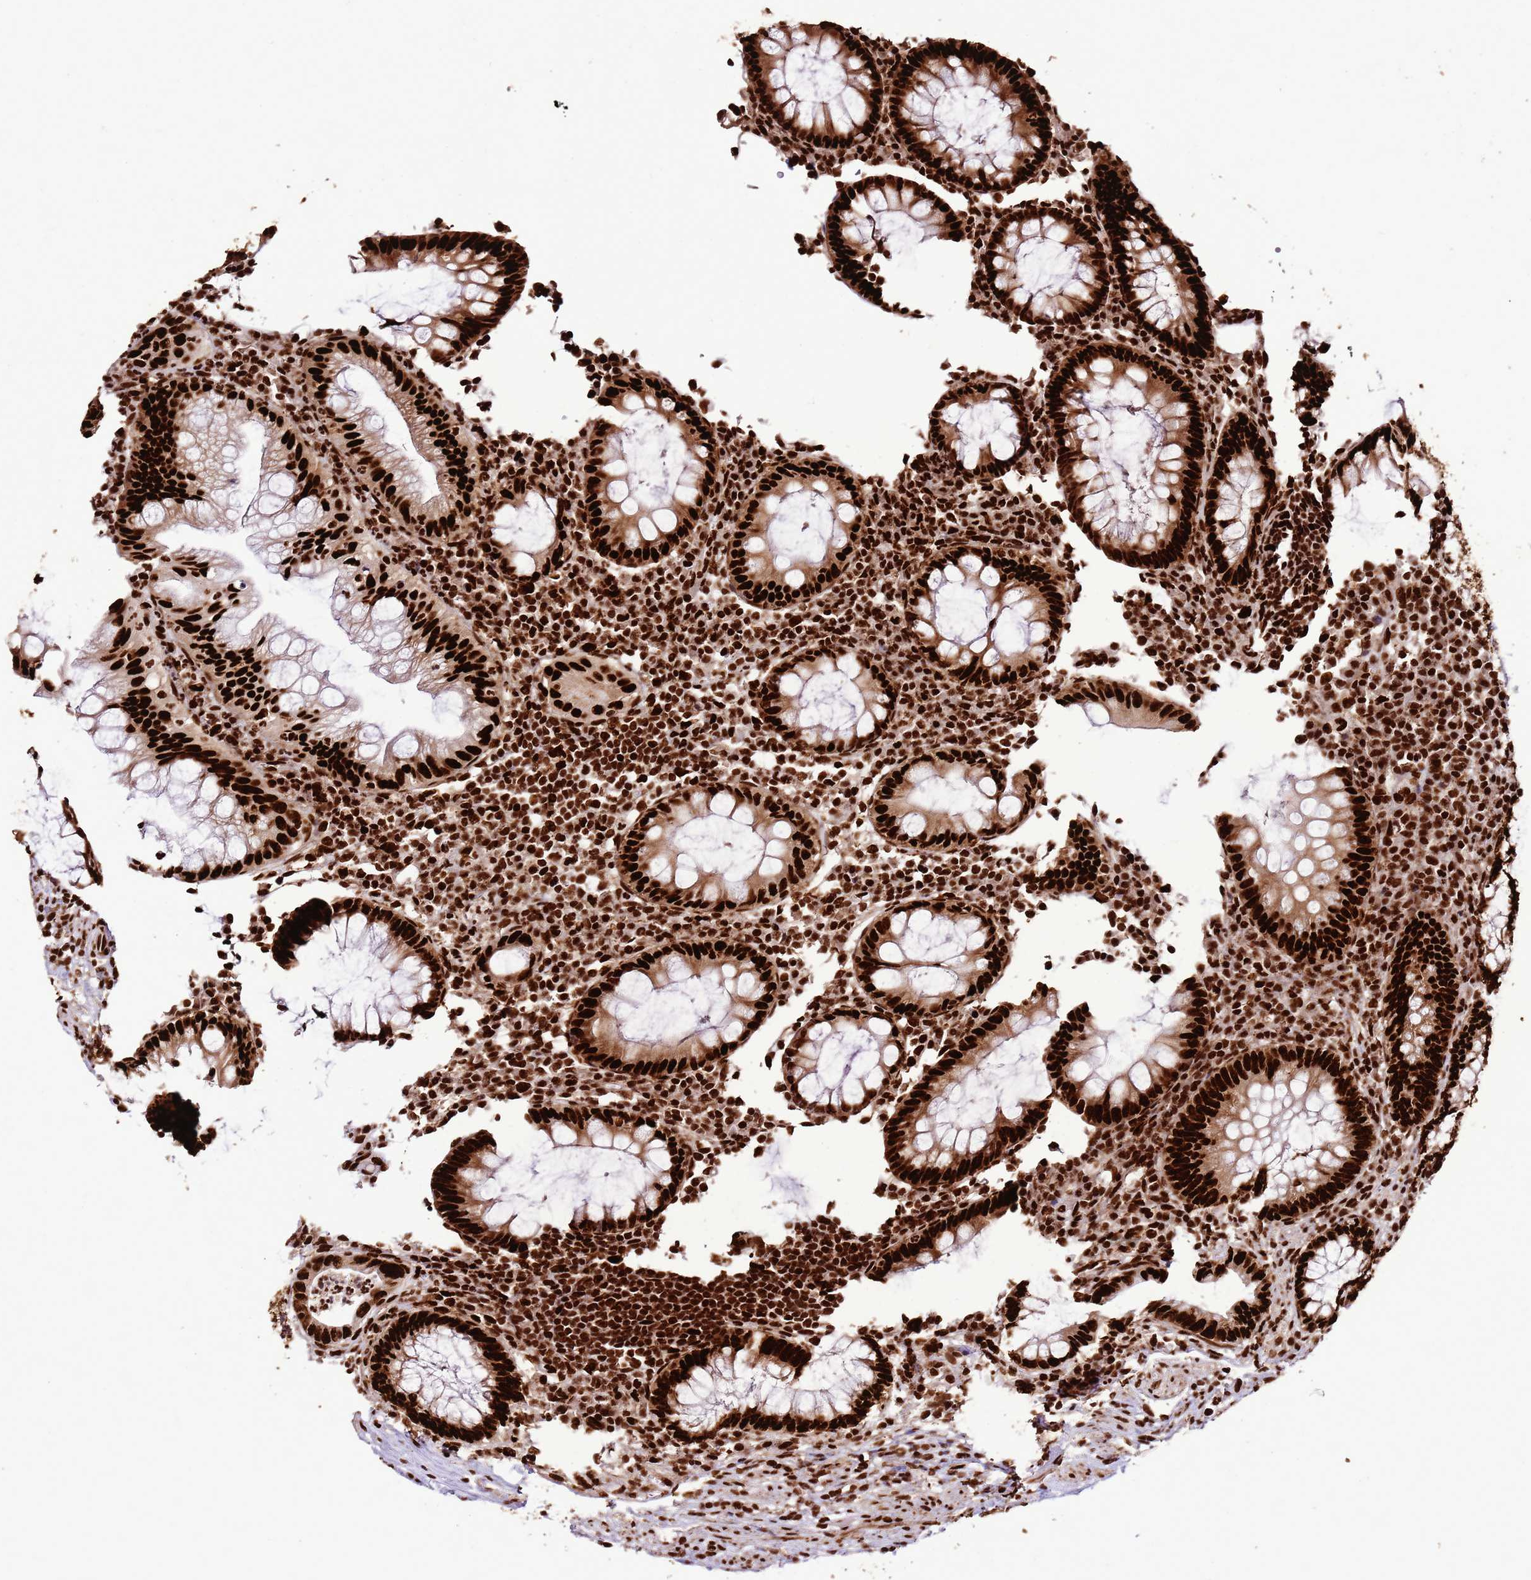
{"staining": {"intensity": "strong", "quantity": ">75%", "location": "nuclear"}, "tissue": "appendix", "cell_type": "Glandular cells", "image_type": "normal", "snomed": [{"axis": "morphology", "description": "Normal tissue, NOS"}, {"axis": "topography", "description": "Appendix"}], "caption": "Strong nuclear expression for a protein is appreciated in about >75% of glandular cells of normal appendix using IHC.", "gene": "HNRNPAB", "patient": {"sex": "male", "age": 83}}